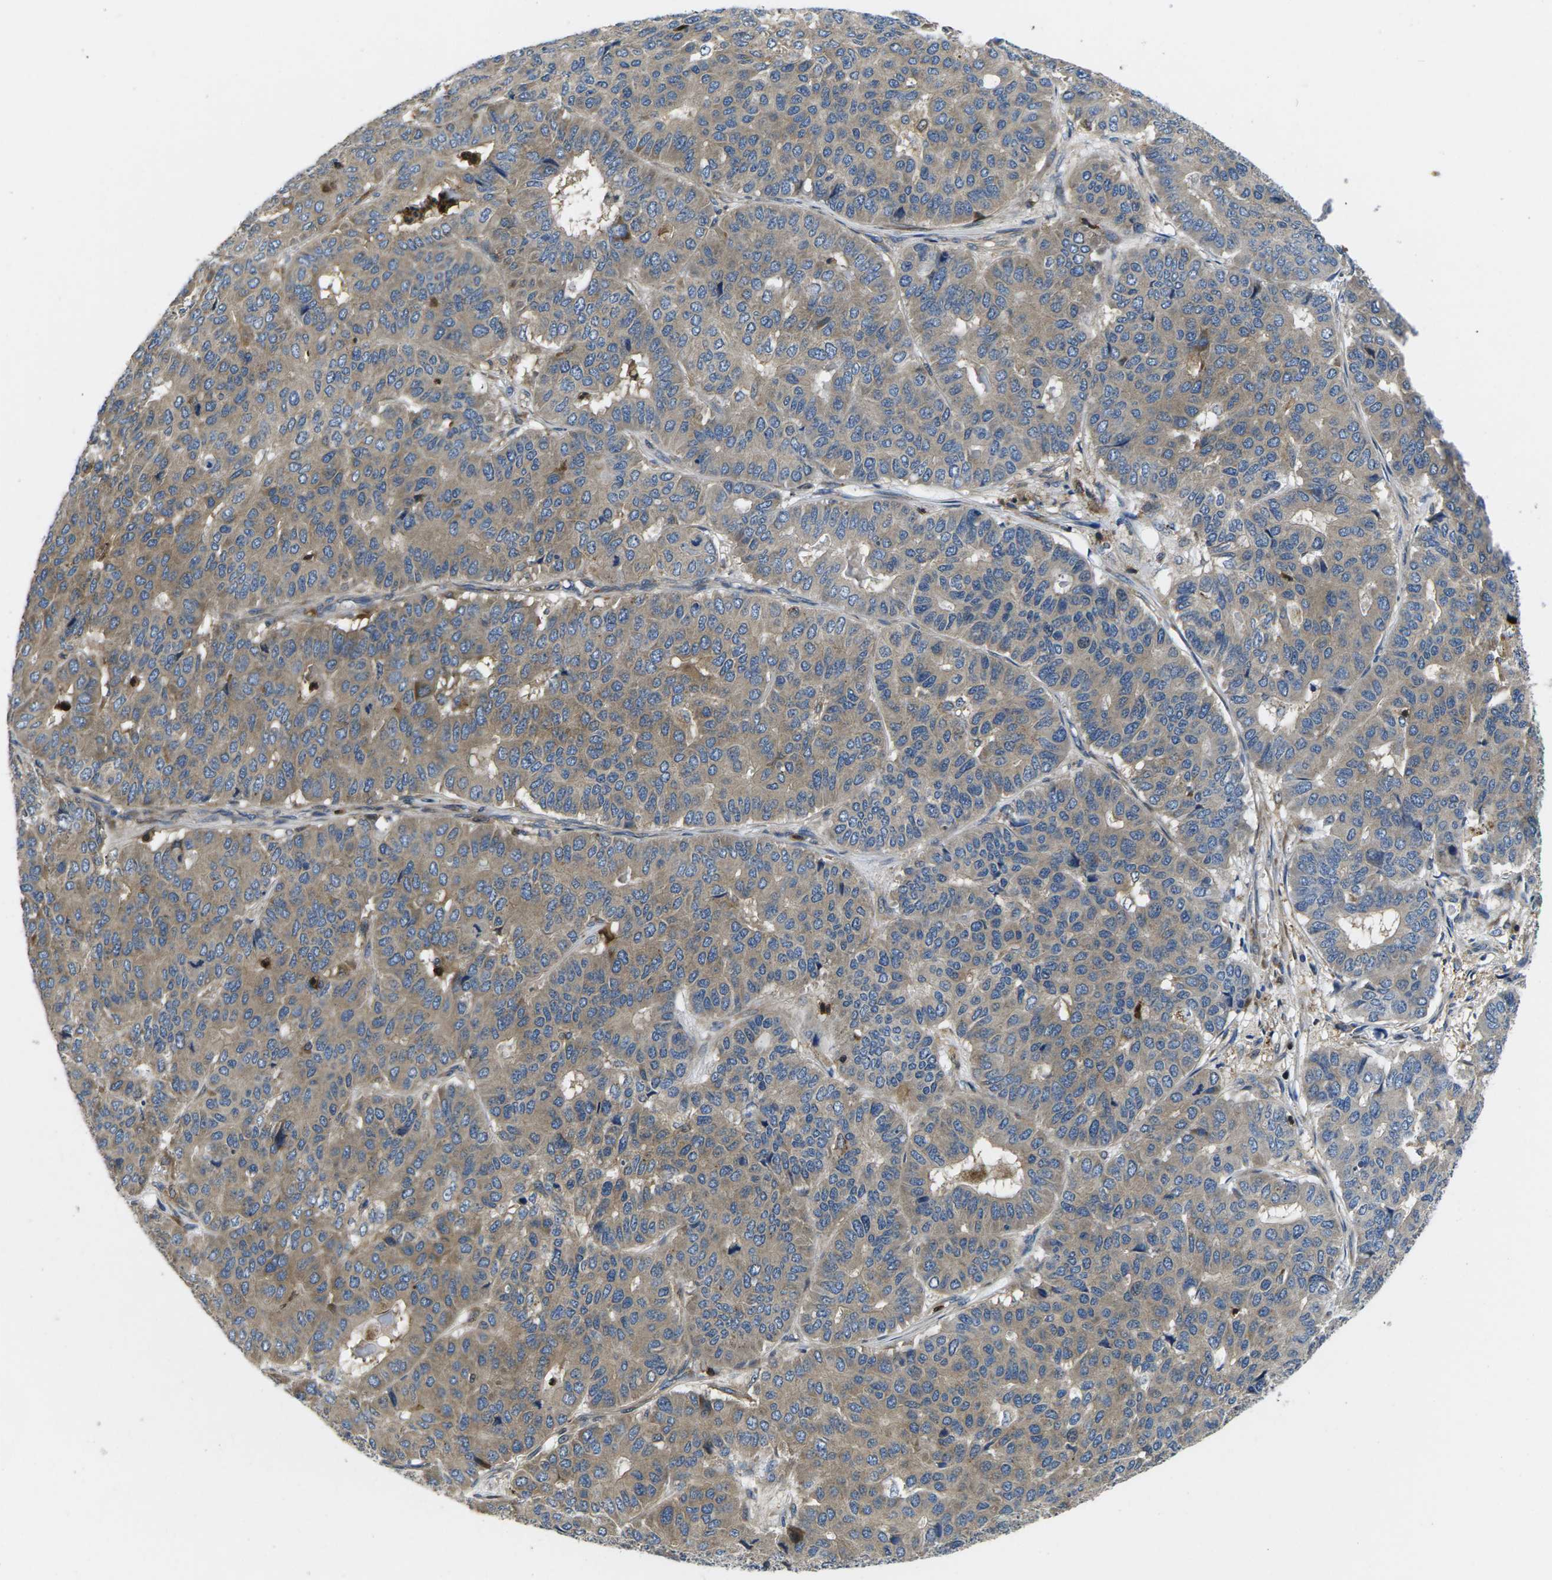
{"staining": {"intensity": "weak", "quantity": ">75%", "location": "cytoplasmic/membranous"}, "tissue": "pancreatic cancer", "cell_type": "Tumor cells", "image_type": "cancer", "snomed": [{"axis": "morphology", "description": "Adenocarcinoma, NOS"}, {"axis": "topography", "description": "Pancreas"}], "caption": "Tumor cells exhibit low levels of weak cytoplasmic/membranous positivity in about >75% of cells in pancreatic cancer (adenocarcinoma).", "gene": "PLCE1", "patient": {"sex": "male", "age": 50}}